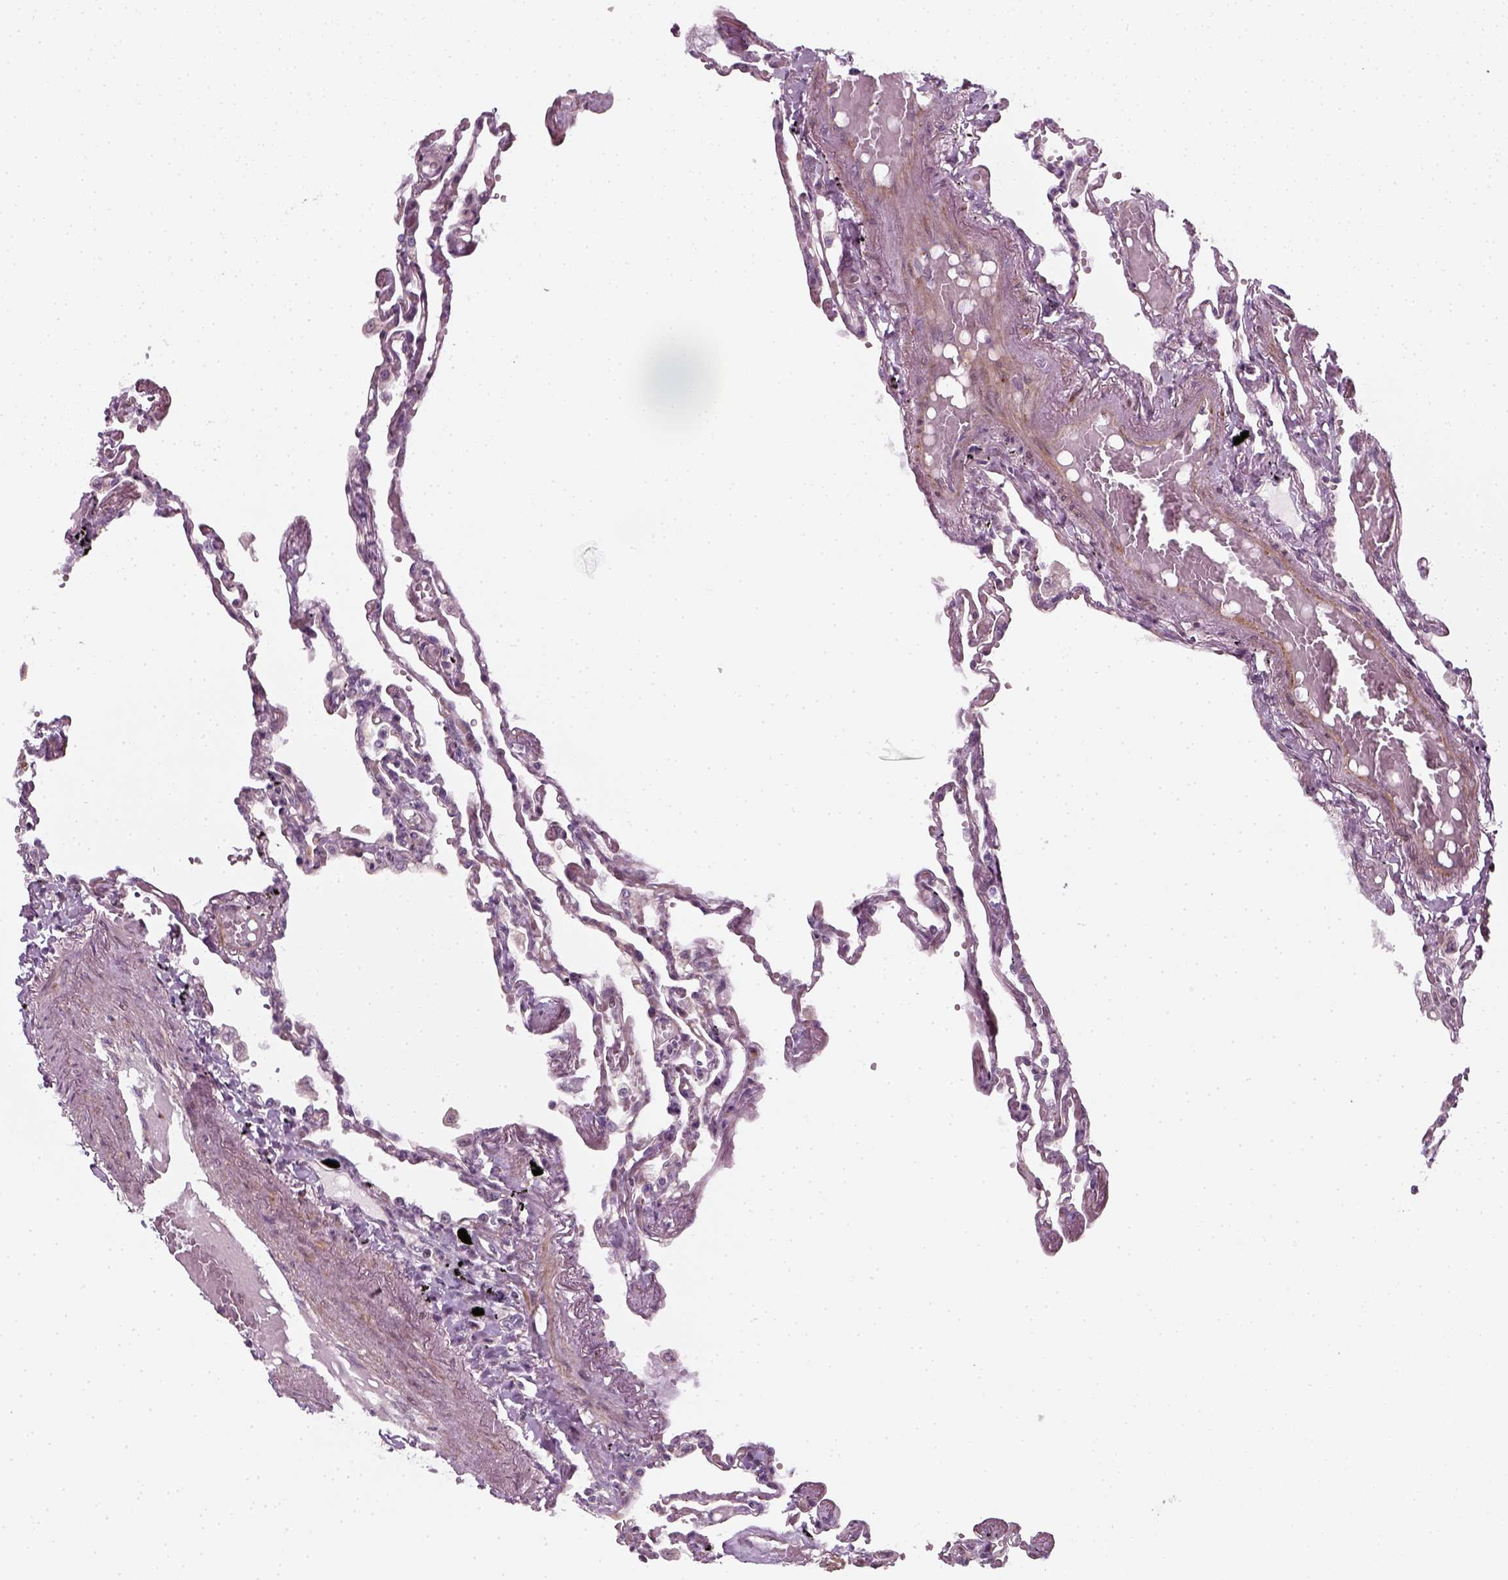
{"staining": {"intensity": "weak", "quantity": "<25%", "location": "cytoplasmic/membranous"}, "tissue": "lung", "cell_type": "Alveolar cells", "image_type": "normal", "snomed": [{"axis": "morphology", "description": "Normal tissue, NOS"}, {"axis": "morphology", "description": "Adenocarcinoma, NOS"}, {"axis": "topography", "description": "Cartilage tissue"}, {"axis": "topography", "description": "Lung"}], "caption": "DAB immunohistochemical staining of unremarkable lung shows no significant staining in alveolar cells.", "gene": "DNASE1L1", "patient": {"sex": "female", "age": 67}}